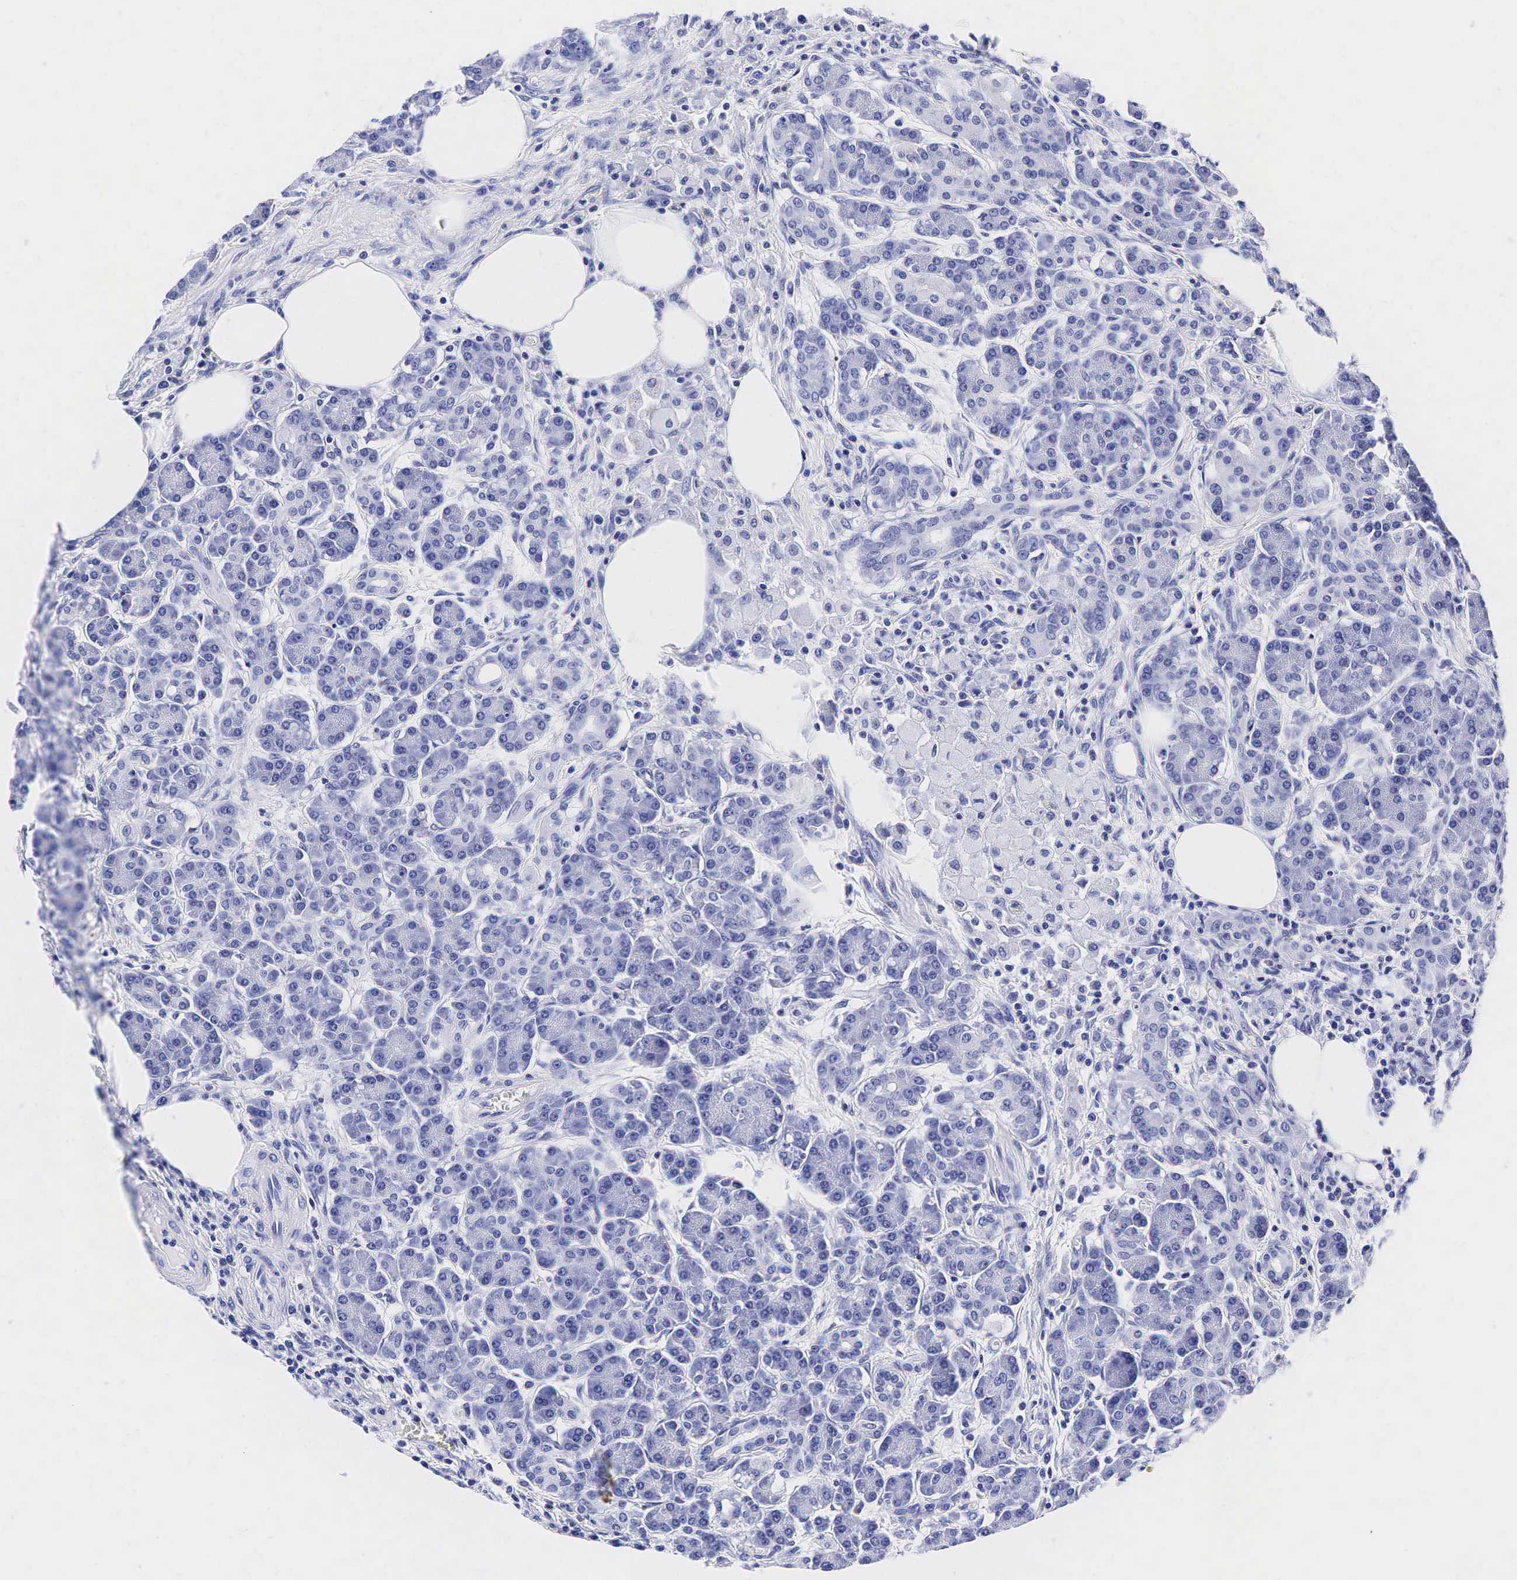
{"staining": {"intensity": "negative", "quantity": "none", "location": "none"}, "tissue": "pancreas", "cell_type": "Exocrine glandular cells", "image_type": "normal", "snomed": [{"axis": "morphology", "description": "Normal tissue, NOS"}, {"axis": "topography", "description": "Pancreas"}], "caption": "This is a image of immunohistochemistry staining of normal pancreas, which shows no positivity in exocrine glandular cells. The staining is performed using DAB (3,3'-diaminobenzidine) brown chromogen with nuclei counter-stained in using hematoxylin.", "gene": "TG", "patient": {"sex": "female", "age": 73}}